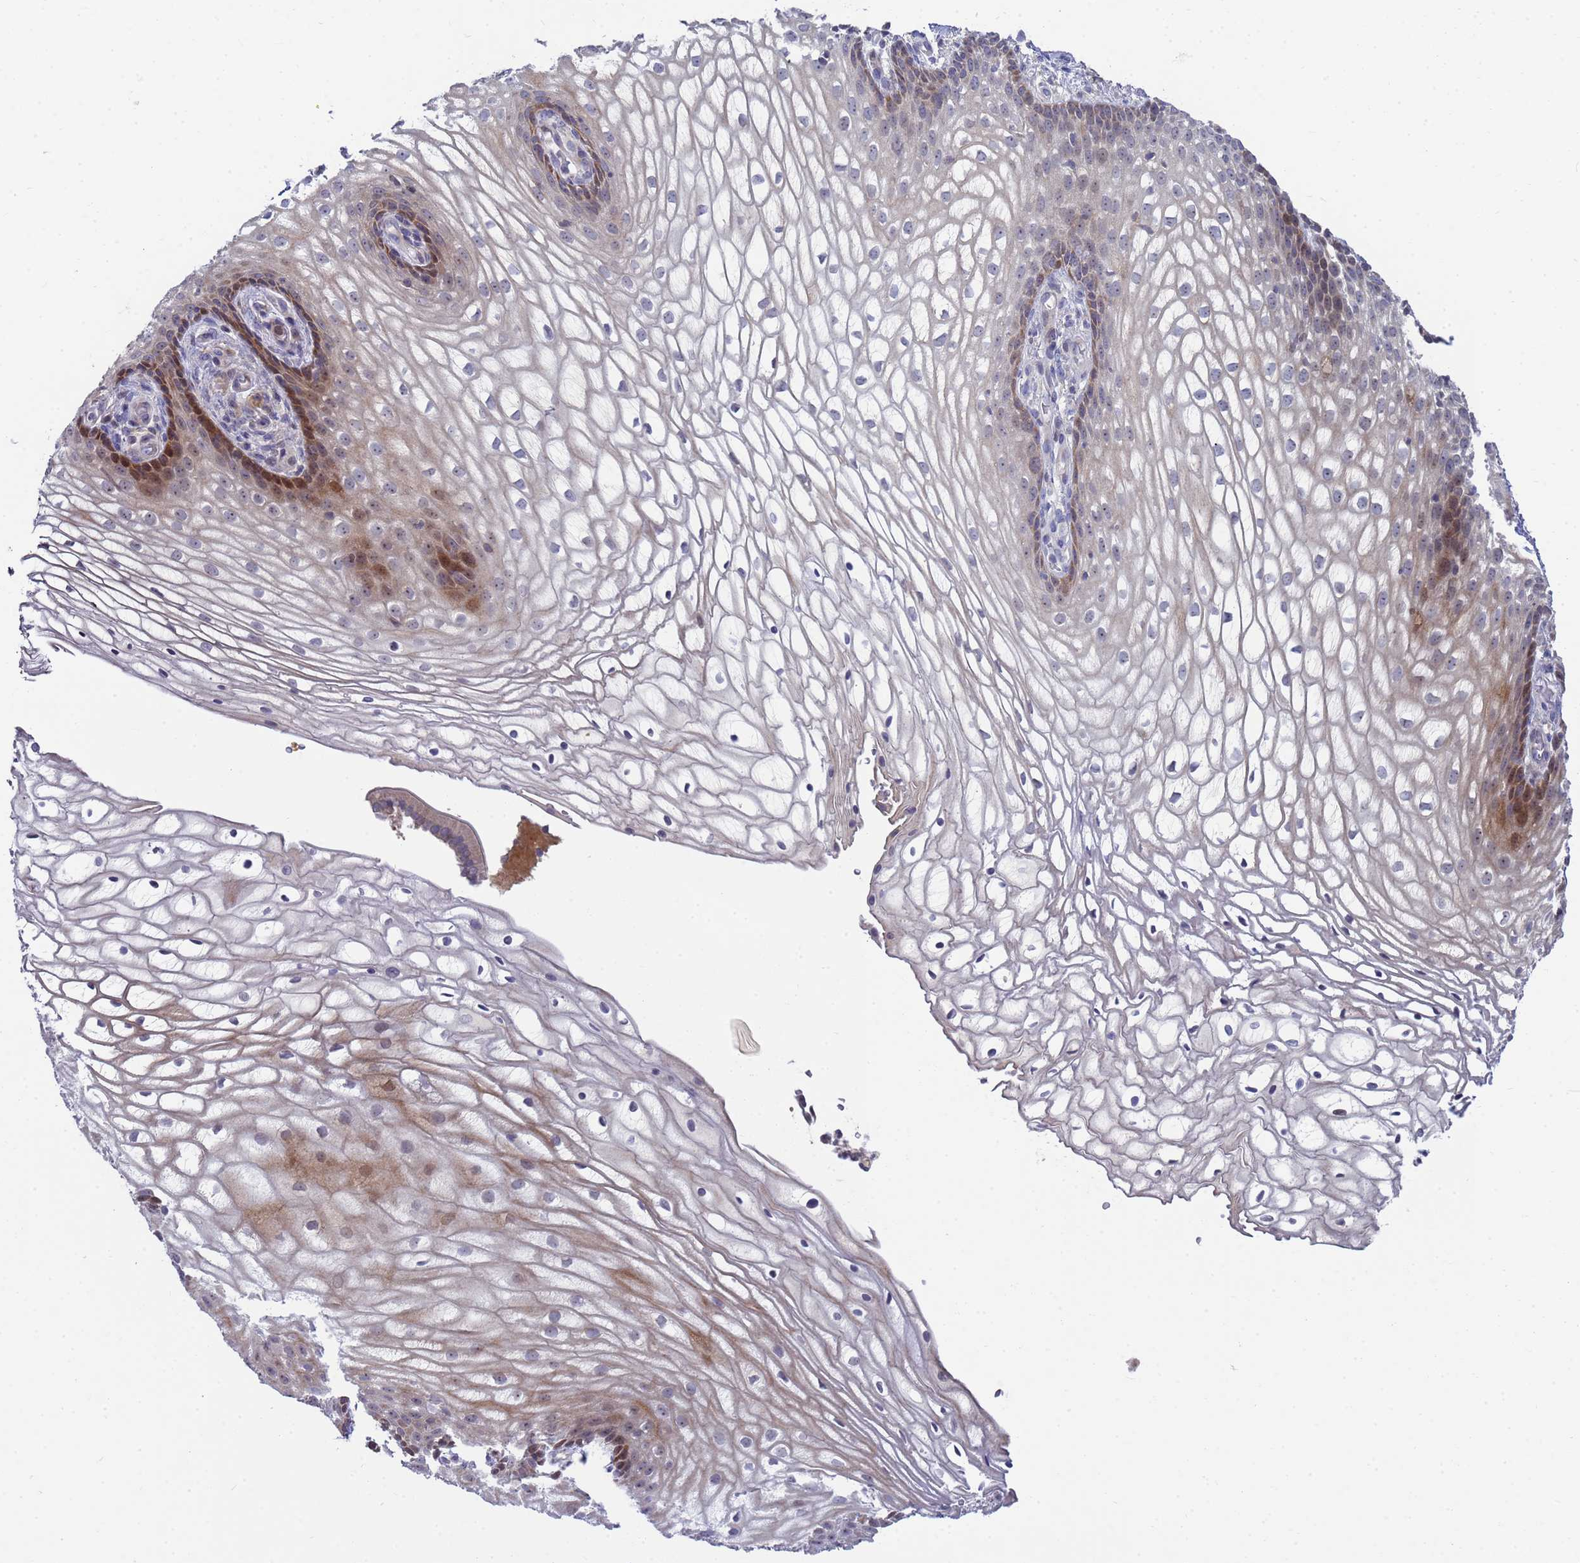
{"staining": {"intensity": "moderate", "quantity": "25%-75%", "location": "cytoplasmic/membranous,nuclear"}, "tissue": "vagina", "cell_type": "Squamous epithelial cells", "image_type": "normal", "snomed": [{"axis": "morphology", "description": "Normal tissue, NOS"}, {"axis": "topography", "description": "Vagina"}], "caption": "The immunohistochemical stain labels moderate cytoplasmic/membranous,nuclear staining in squamous epithelial cells of normal vagina.", "gene": "ENOSF1", "patient": {"sex": "female", "age": 60}}